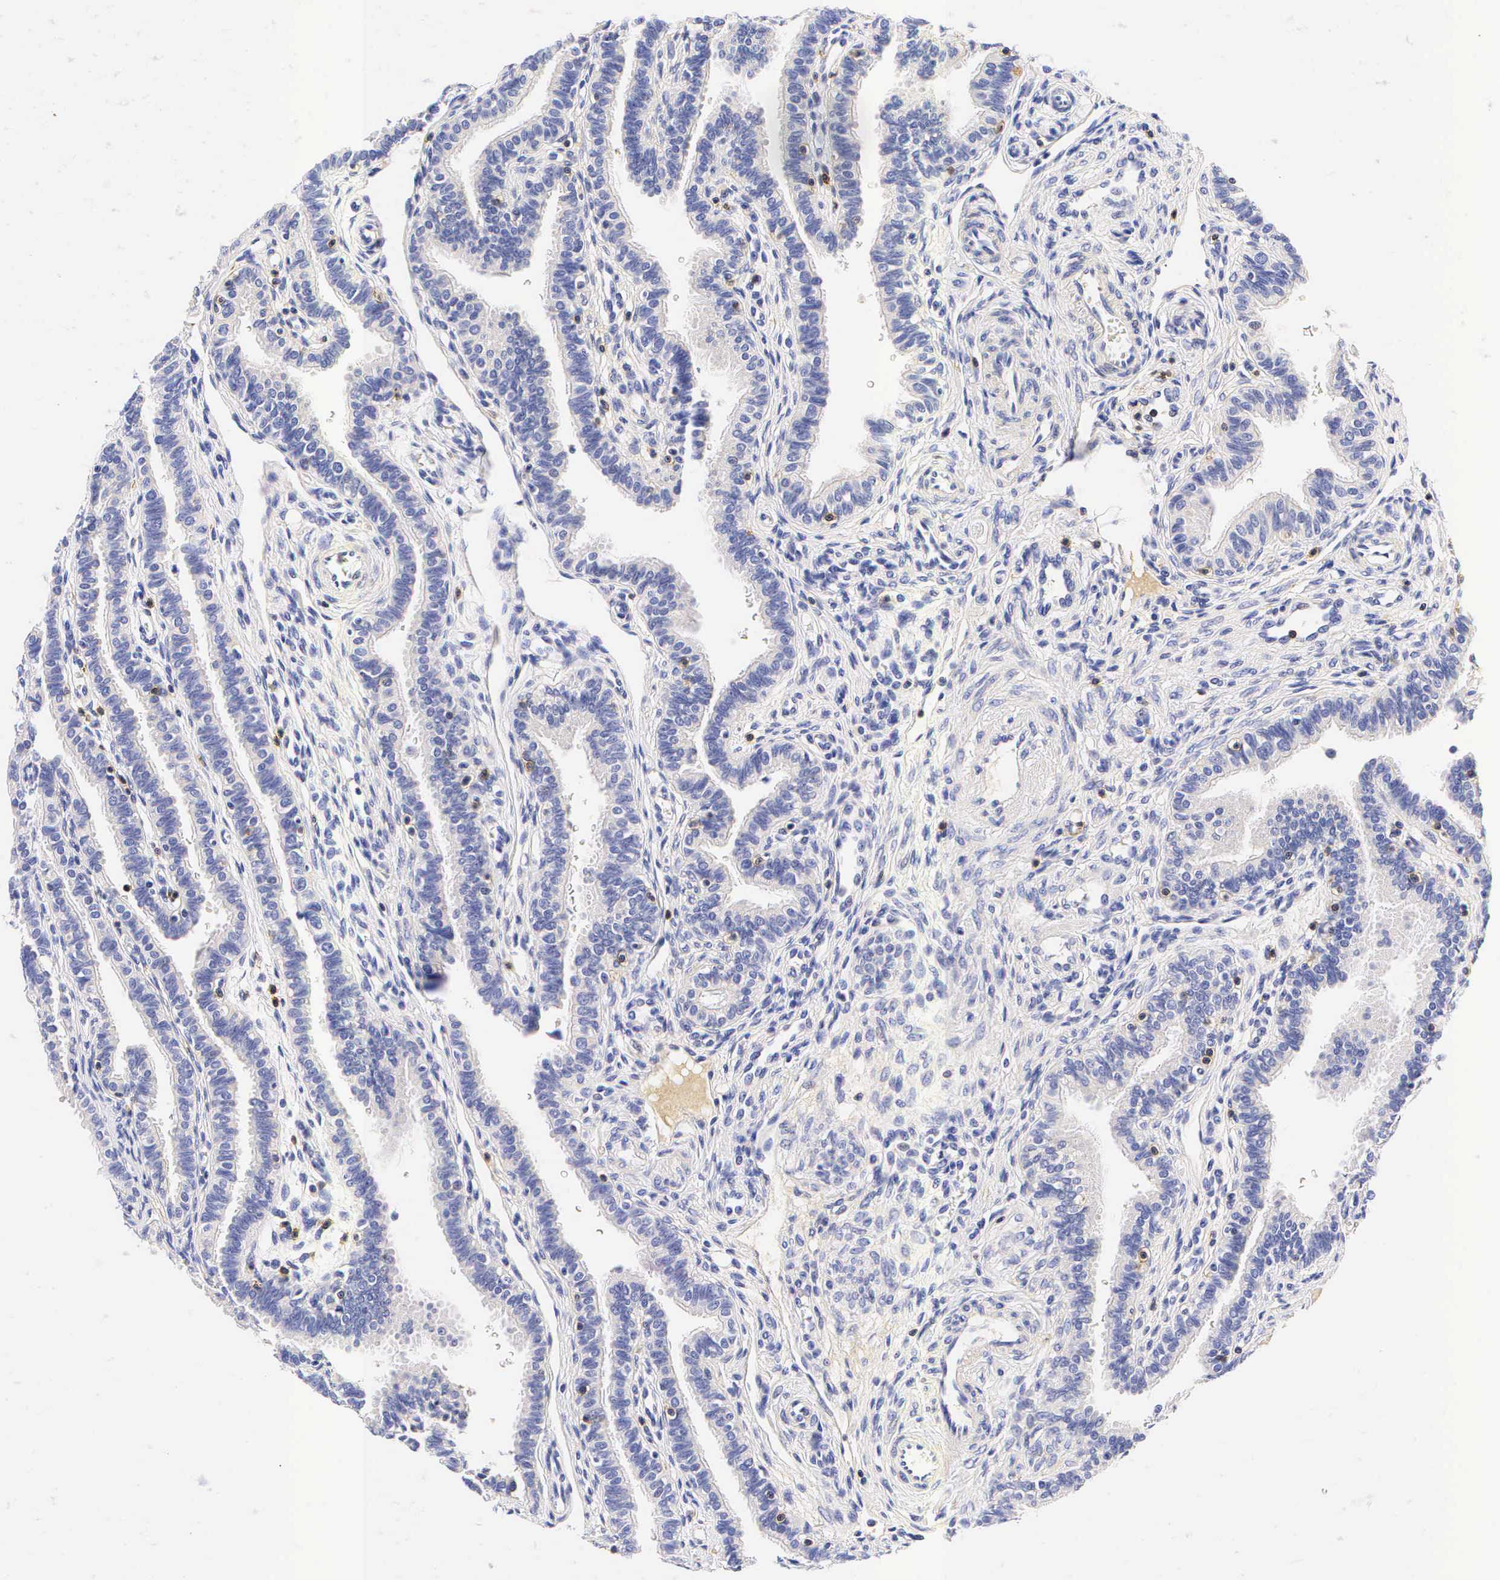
{"staining": {"intensity": "negative", "quantity": "none", "location": "none"}, "tissue": "fallopian tube", "cell_type": "Glandular cells", "image_type": "normal", "snomed": [{"axis": "morphology", "description": "Normal tissue, NOS"}, {"axis": "topography", "description": "Fallopian tube"}], "caption": "This is an IHC image of benign human fallopian tube. There is no expression in glandular cells.", "gene": "CD3E", "patient": {"sex": "female", "age": 32}}